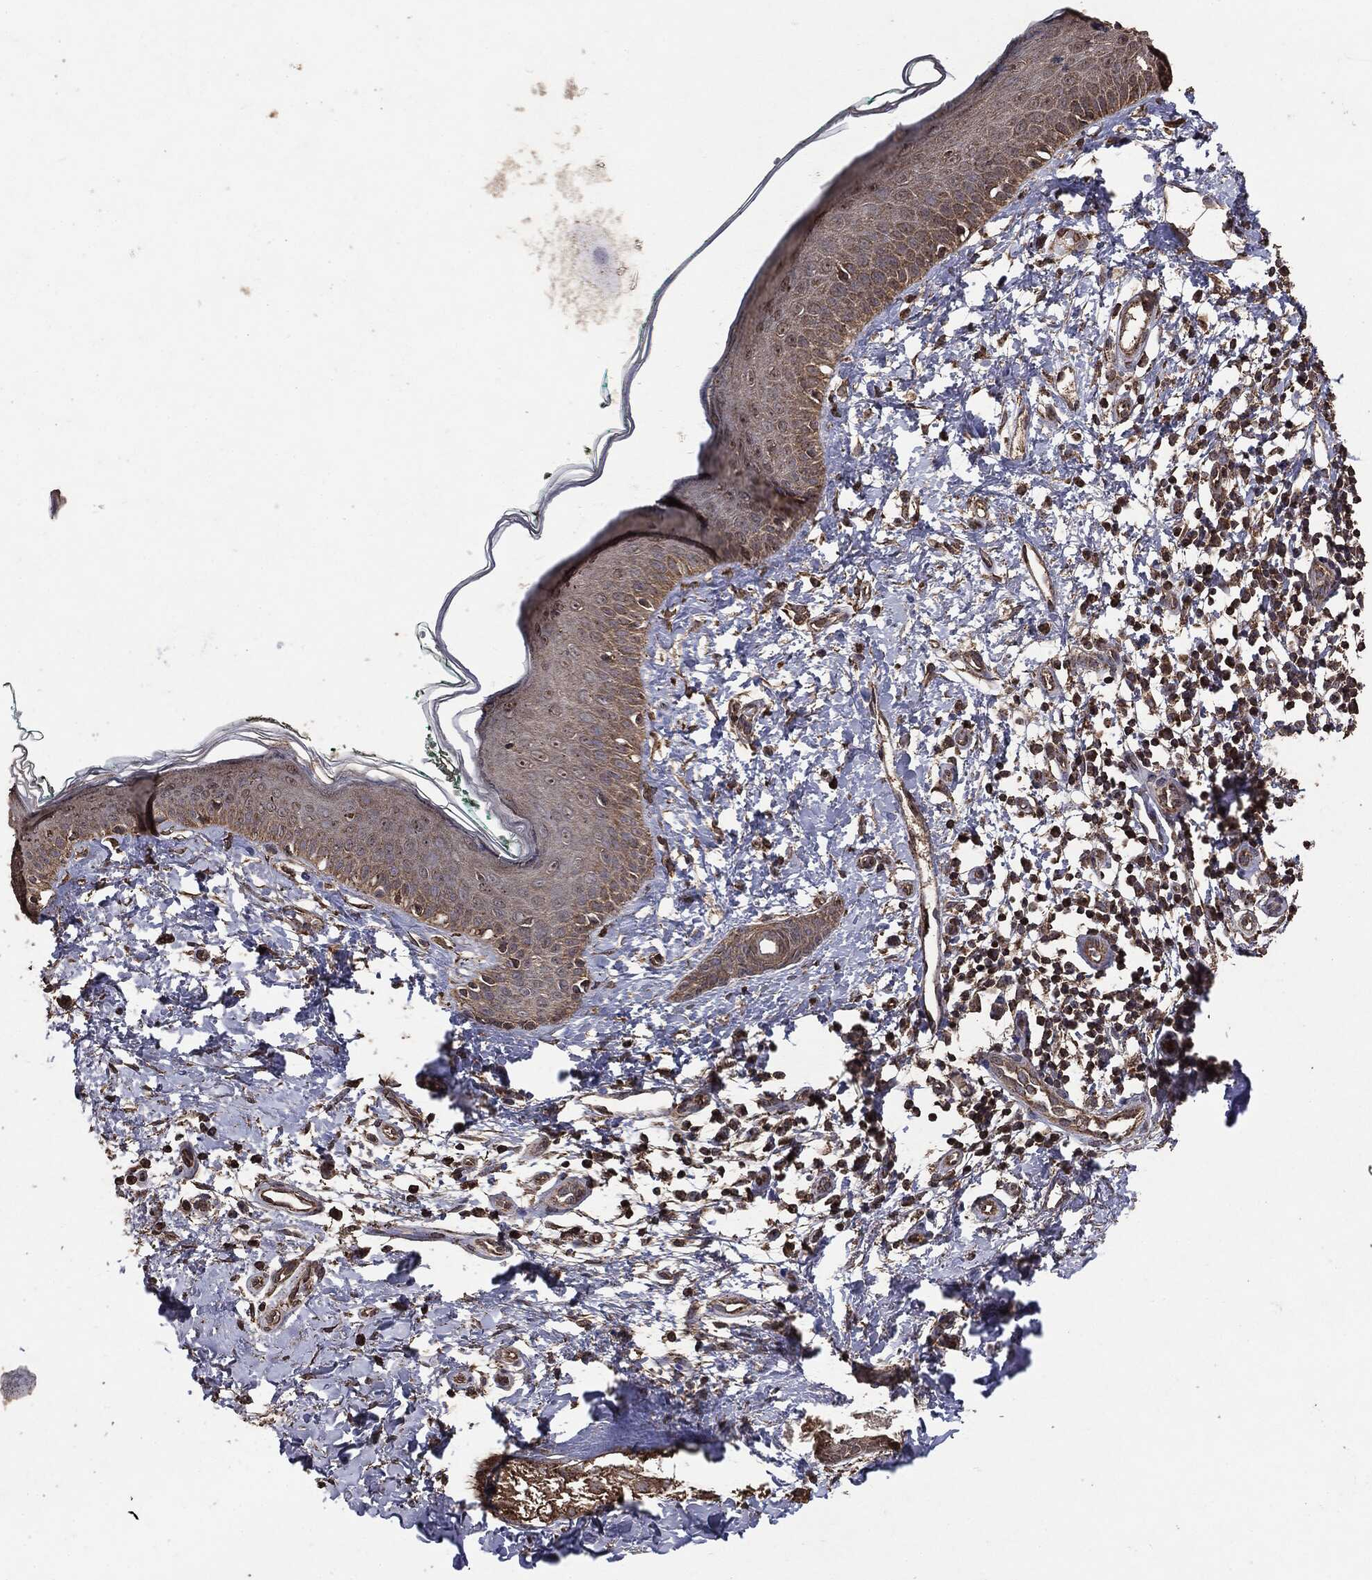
{"staining": {"intensity": "moderate", "quantity": "25%-75%", "location": "cytoplasmic/membranous"}, "tissue": "skin", "cell_type": "Fibroblasts", "image_type": "normal", "snomed": [{"axis": "morphology", "description": "Normal tissue, NOS"}, {"axis": "morphology", "description": "Basal cell carcinoma"}, {"axis": "topography", "description": "Skin"}], "caption": "Moderate cytoplasmic/membranous expression is seen in about 25%-75% of fibroblasts in unremarkable skin. The staining was performed using DAB (3,3'-diaminobenzidine) to visualize the protein expression in brown, while the nuclei were stained in blue with hematoxylin (Magnification: 20x).", "gene": "MTOR", "patient": {"sex": "male", "age": 33}}